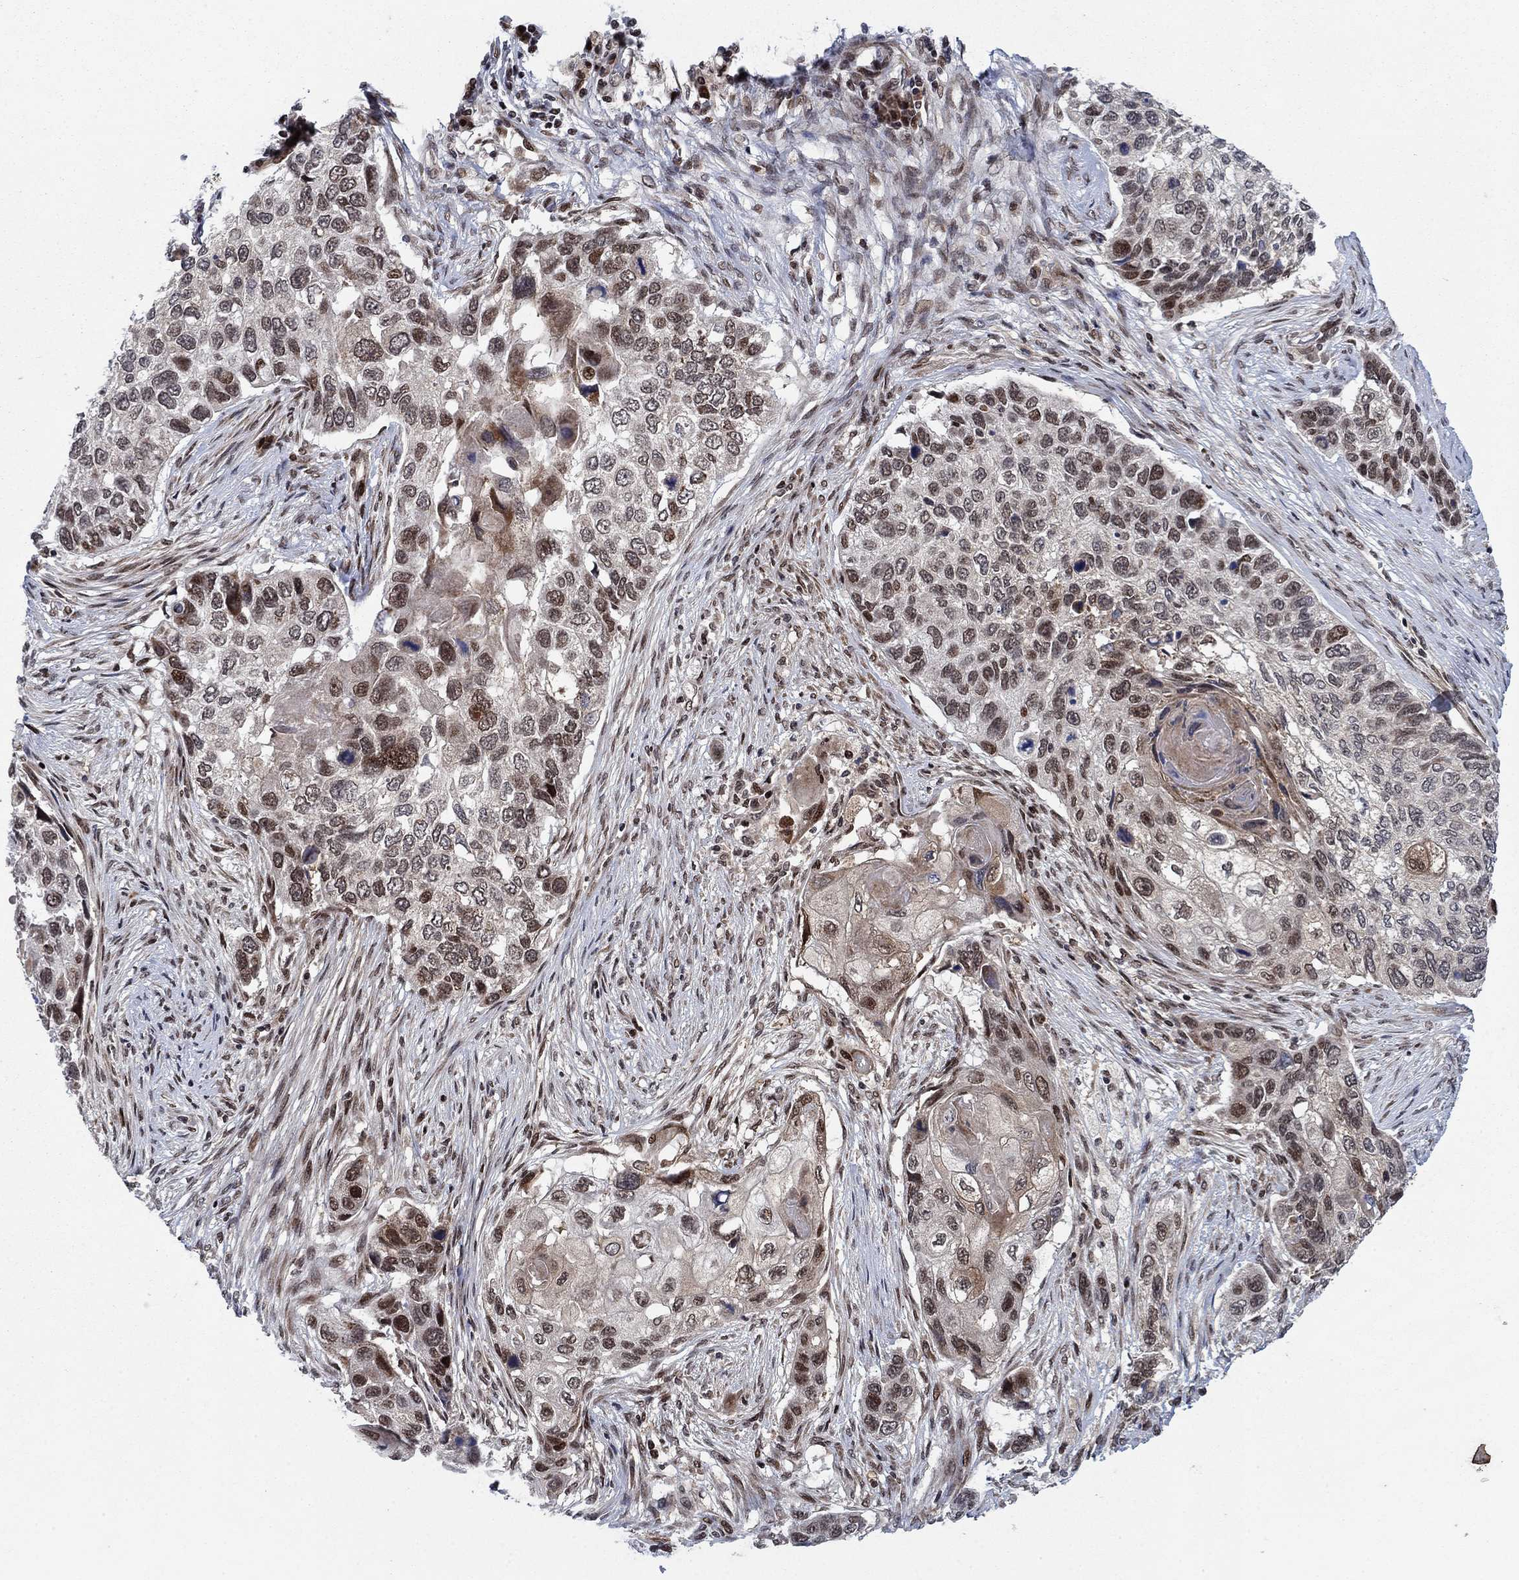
{"staining": {"intensity": "strong", "quantity": "<25%", "location": "nuclear"}, "tissue": "lung cancer", "cell_type": "Tumor cells", "image_type": "cancer", "snomed": [{"axis": "morphology", "description": "Normal tissue, NOS"}, {"axis": "morphology", "description": "Squamous cell carcinoma, NOS"}, {"axis": "topography", "description": "Bronchus"}, {"axis": "topography", "description": "Lung"}], "caption": "Immunohistochemical staining of human lung cancer (squamous cell carcinoma) shows medium levels of strong nuclear protein staining in about <25% of tumor cells.", "gene": "PRICKLE4", "patient": {"sex": "male", "age": 69}}